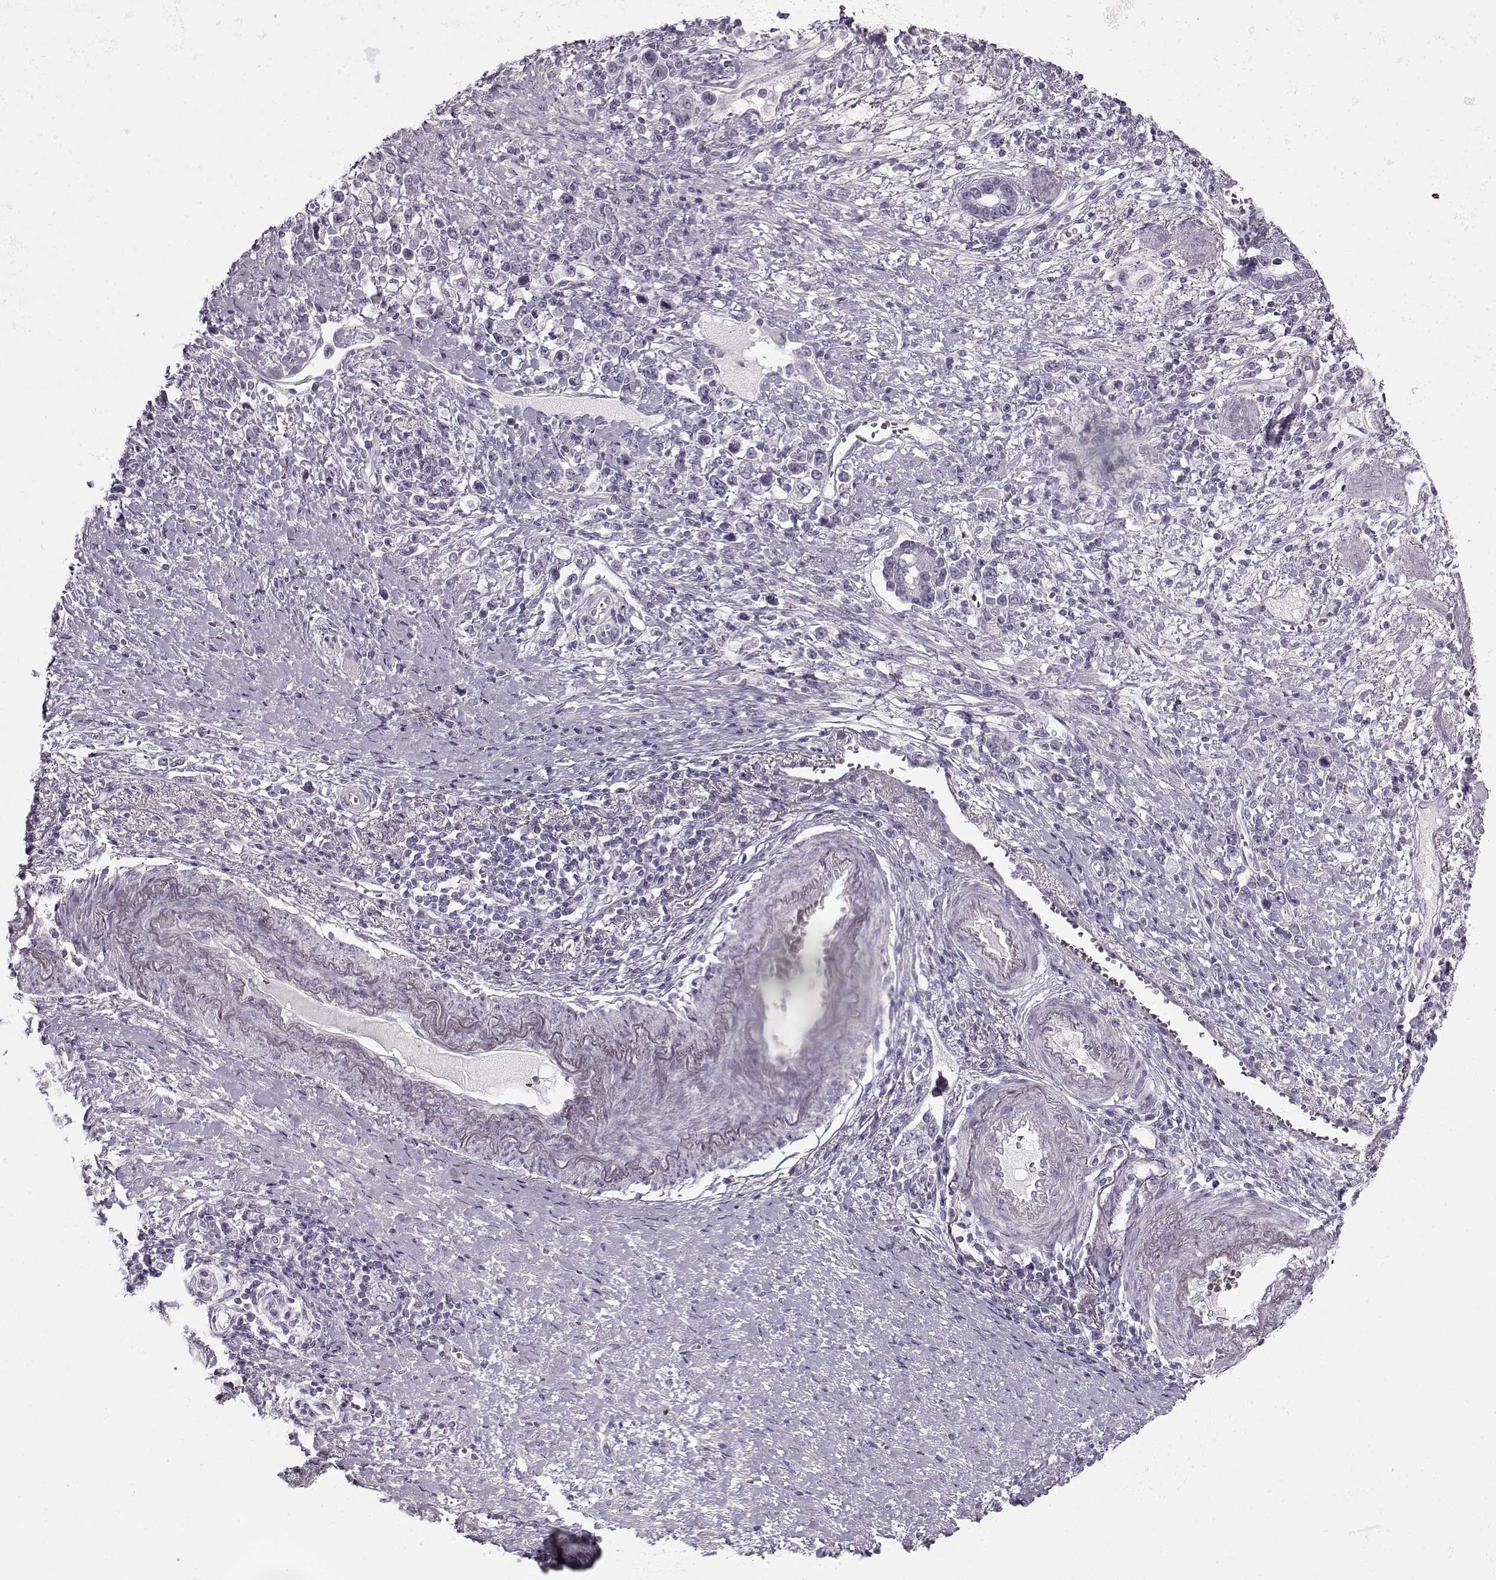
{"staining": {"intensity": "negative", "quantity": "none", "location": "none"}, "tissue": "stomach cancer", "cell_type": "Tumor cells", "image_type": "cancer", "snomed": [{"axis": "morphology", "description": "Adenocarcinoma, NOS"}, {"axis": "topography", "description": "Stomach"}], "caption": "Immunohistochemistry (IHC) histopathology image of human stomach cancer (adenocarcinoma) stained for a protein (brown), which displays no expression in tumor cells.", "gene": "PNMT", "patient": {"sex": "male", "age": 63}}